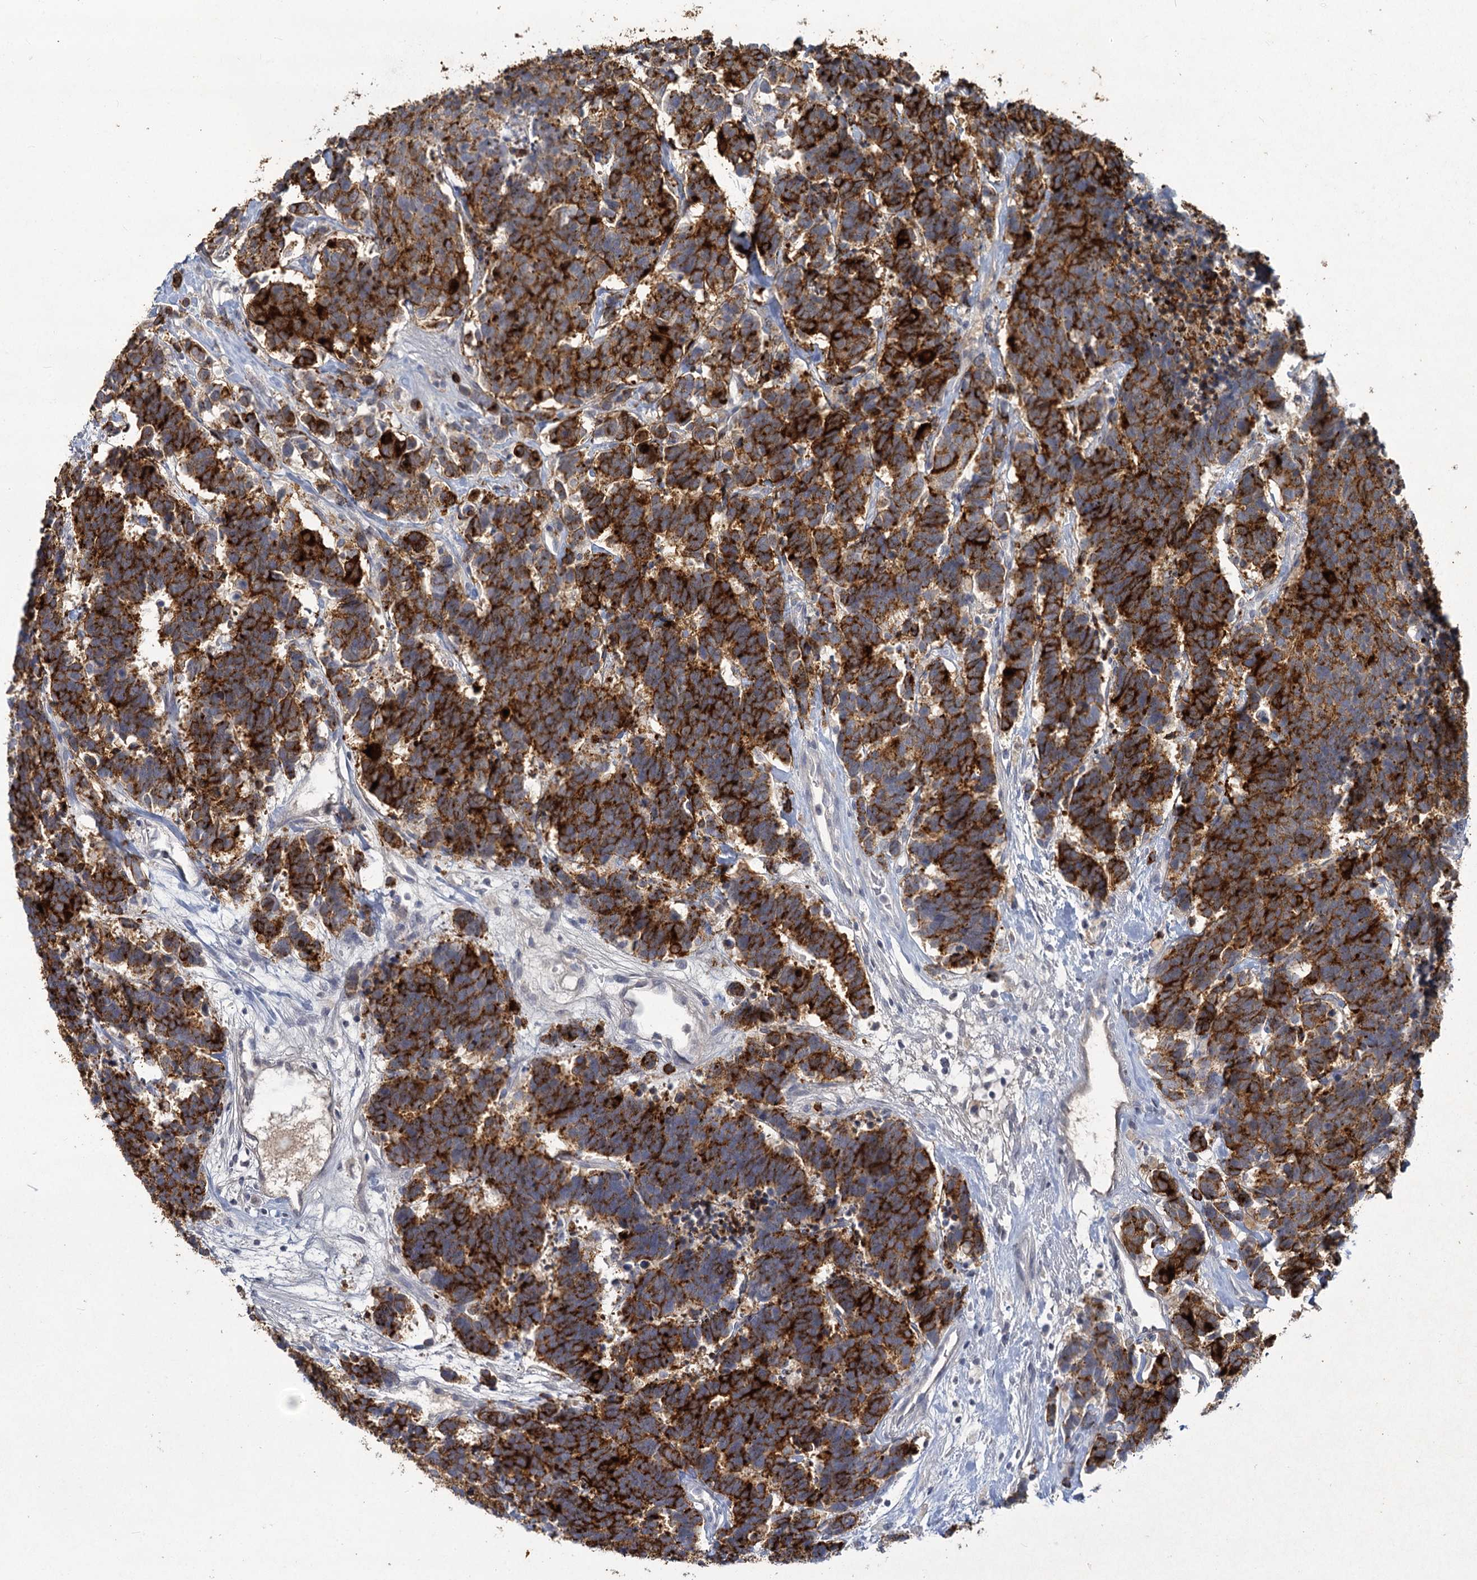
{"staining": {"intensity": "strong", "quantity": ">75%", "location": "cytoplasmic/membranous"}, "tissue": "carcinoid", "cell_type": "Tumor cells", "image_type": "cancer", "snomed": [{"axis": "morphology", "description": "Carcinoma, NOS"}, {"axis": "morphology", "description": "Carcinoid, malignant, NOS"}, {"axis": "topography", "description": "Urinary bladder"}], "caption": "Malignant carcinoid stained with a protein marker shows strong staining in tumor cells.", "gene": "CHGA", "patient": {"sex": "male", "age": 57}}